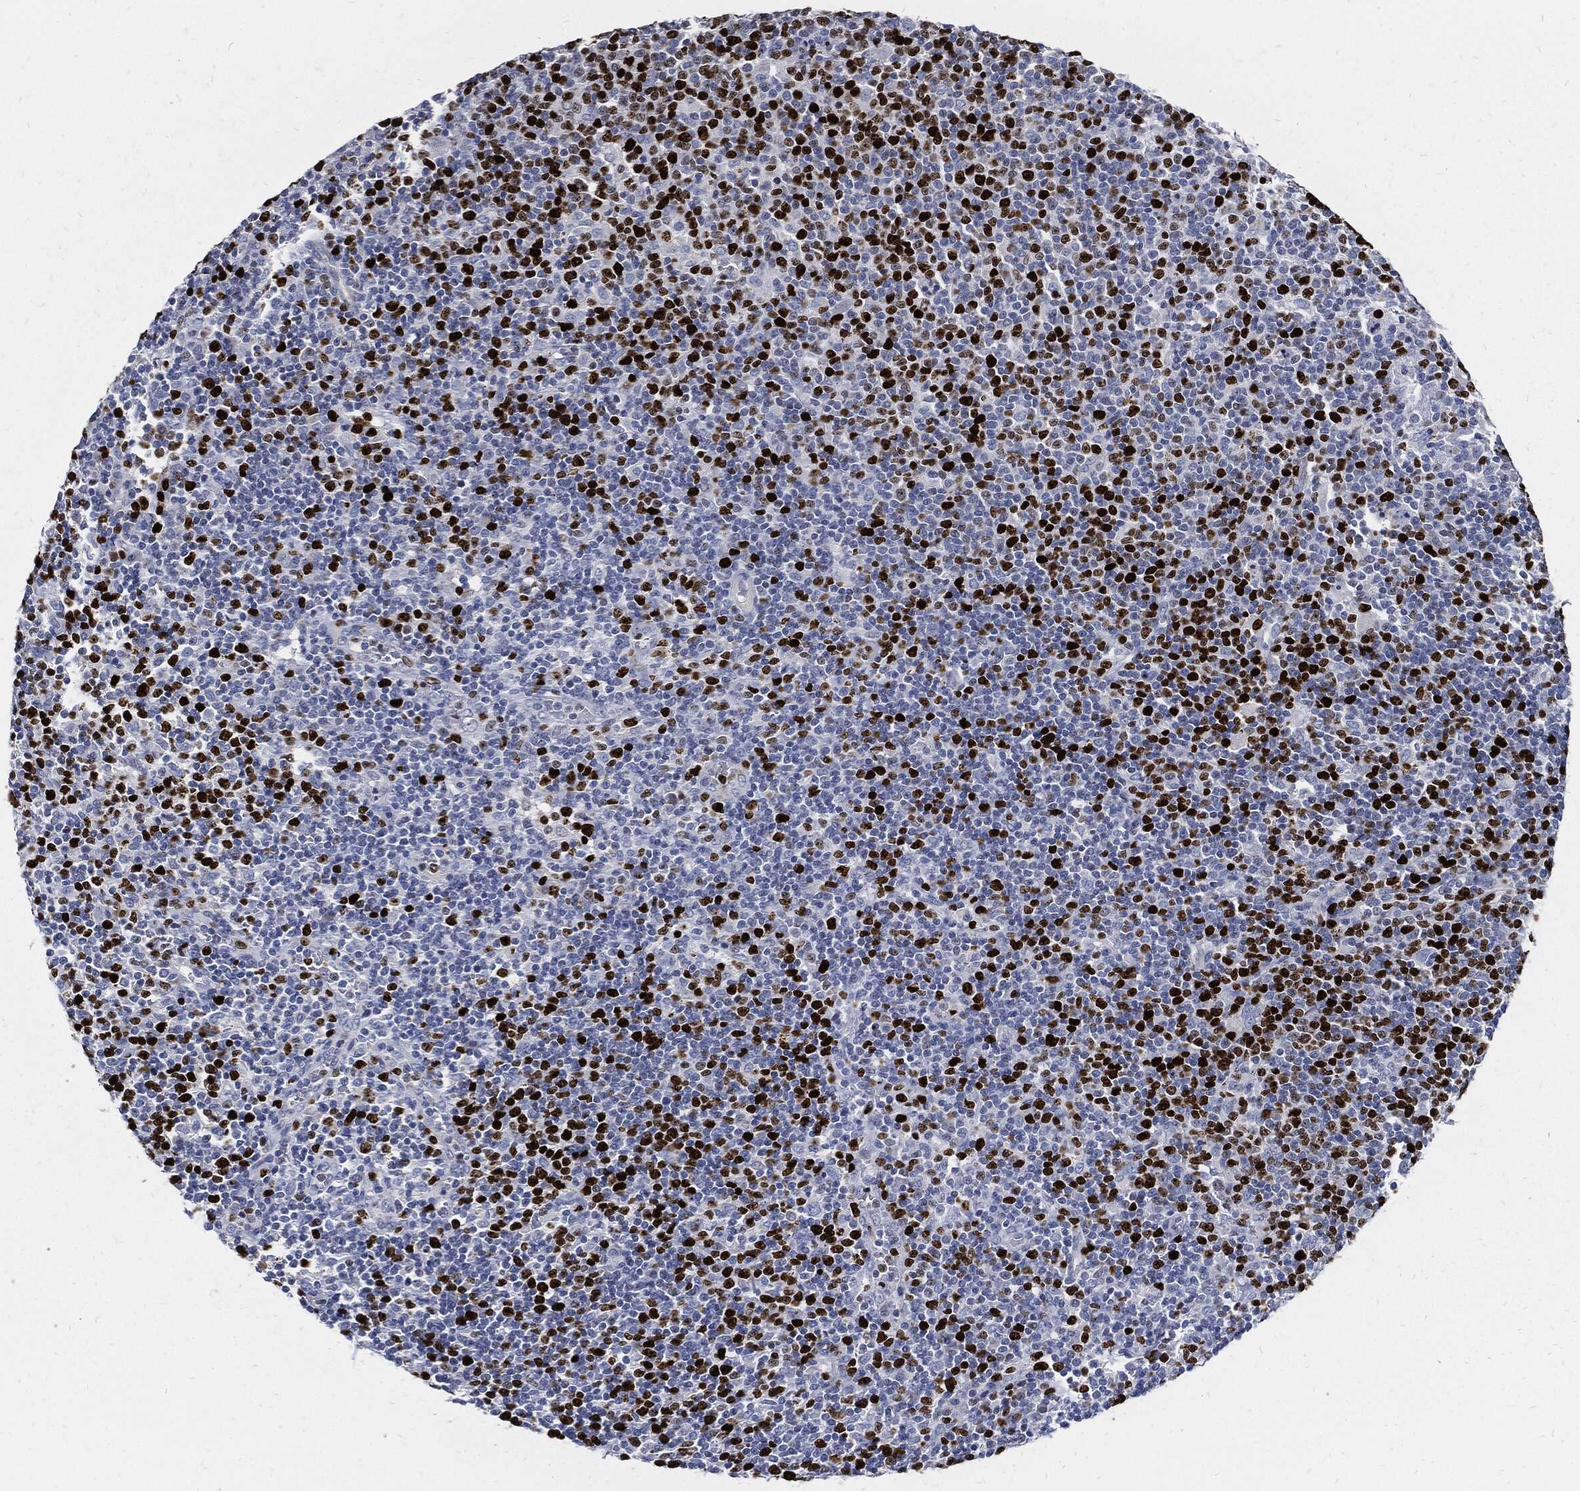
{"staining": {"intensity": "strong", "quantity": ">75%", "location": "nuclear"}, "tissue": "lymphoma", "cell_type": "Tumor cells", "image_type": "cancer", "snomed": [{"axis": "morphology", "description": "Malignant lymphoma, non-Hodgkin's type, High grade"}, {"axis": "topography", "description": "Lymph node"}], "caption": "Strong nuclear expression is appreciated in approximately >75% of tumor cells in lymphoma.", "gene": "MKI67", "patient": {"sex": "male", "age": 61}}